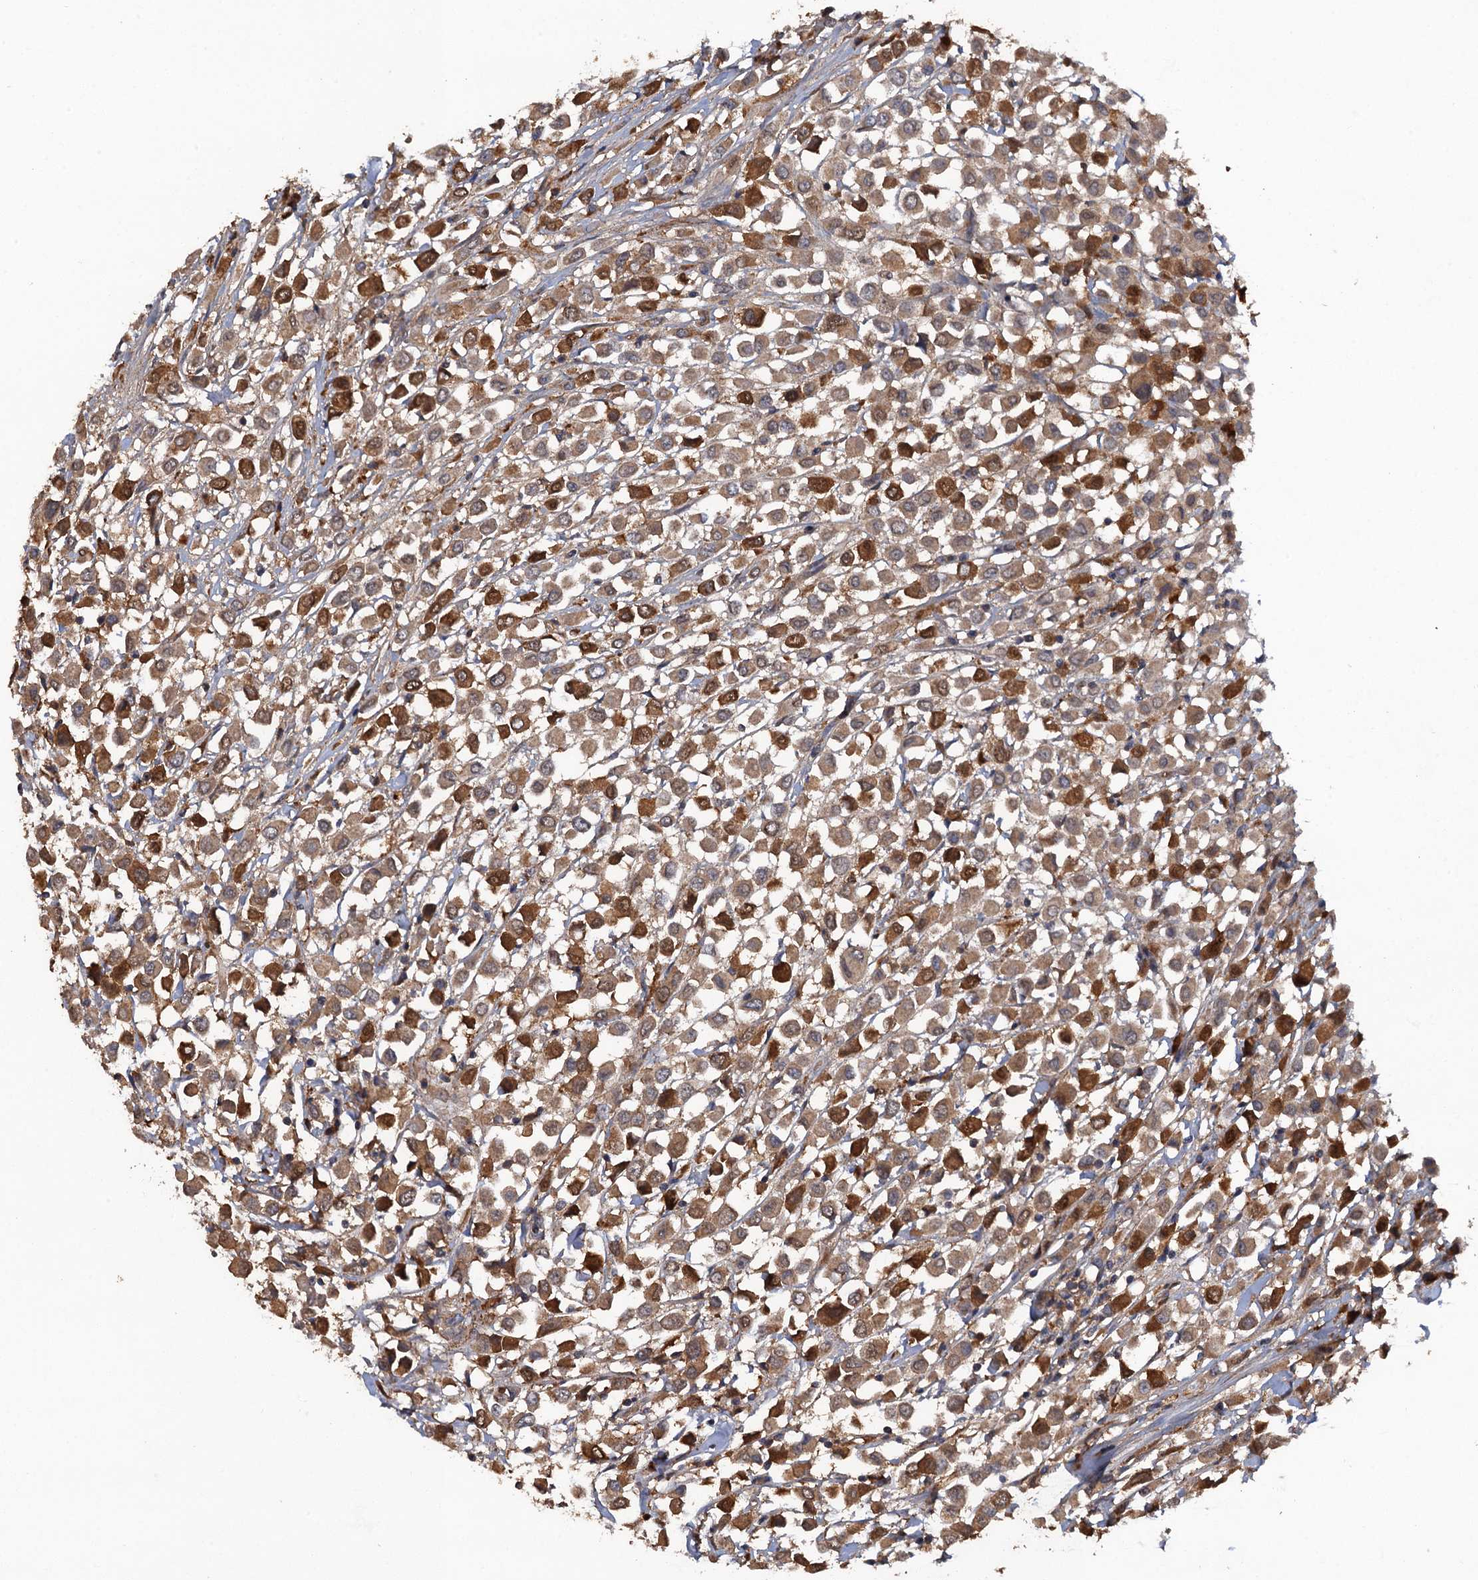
{"staining": {"intensity": "moderate", "quantity": ">75%", "location": "cytoplasmic/membranous"}, "tissue": "breast cancer", "cell_type": "Tumor cells", "image_type": "cancer", "snomed": [{"axis": "morphology", "description": "Duct carcinoma"}, {"axis": "topography", "description": "Breast"}], "caption": "A high-resolution micrograph shows IHC staining of intraductal carcinoma (breast), which reveals moderate cytoplasmic/membranous expression in about >75% of tumor cells. The staining is performed using DAB brown chromogen to label protein expression. The nuclei are counter-stained blue using hematoxylin.", "gene": "HAPLN3", "patient": {"sex": "female", "age": 61}}